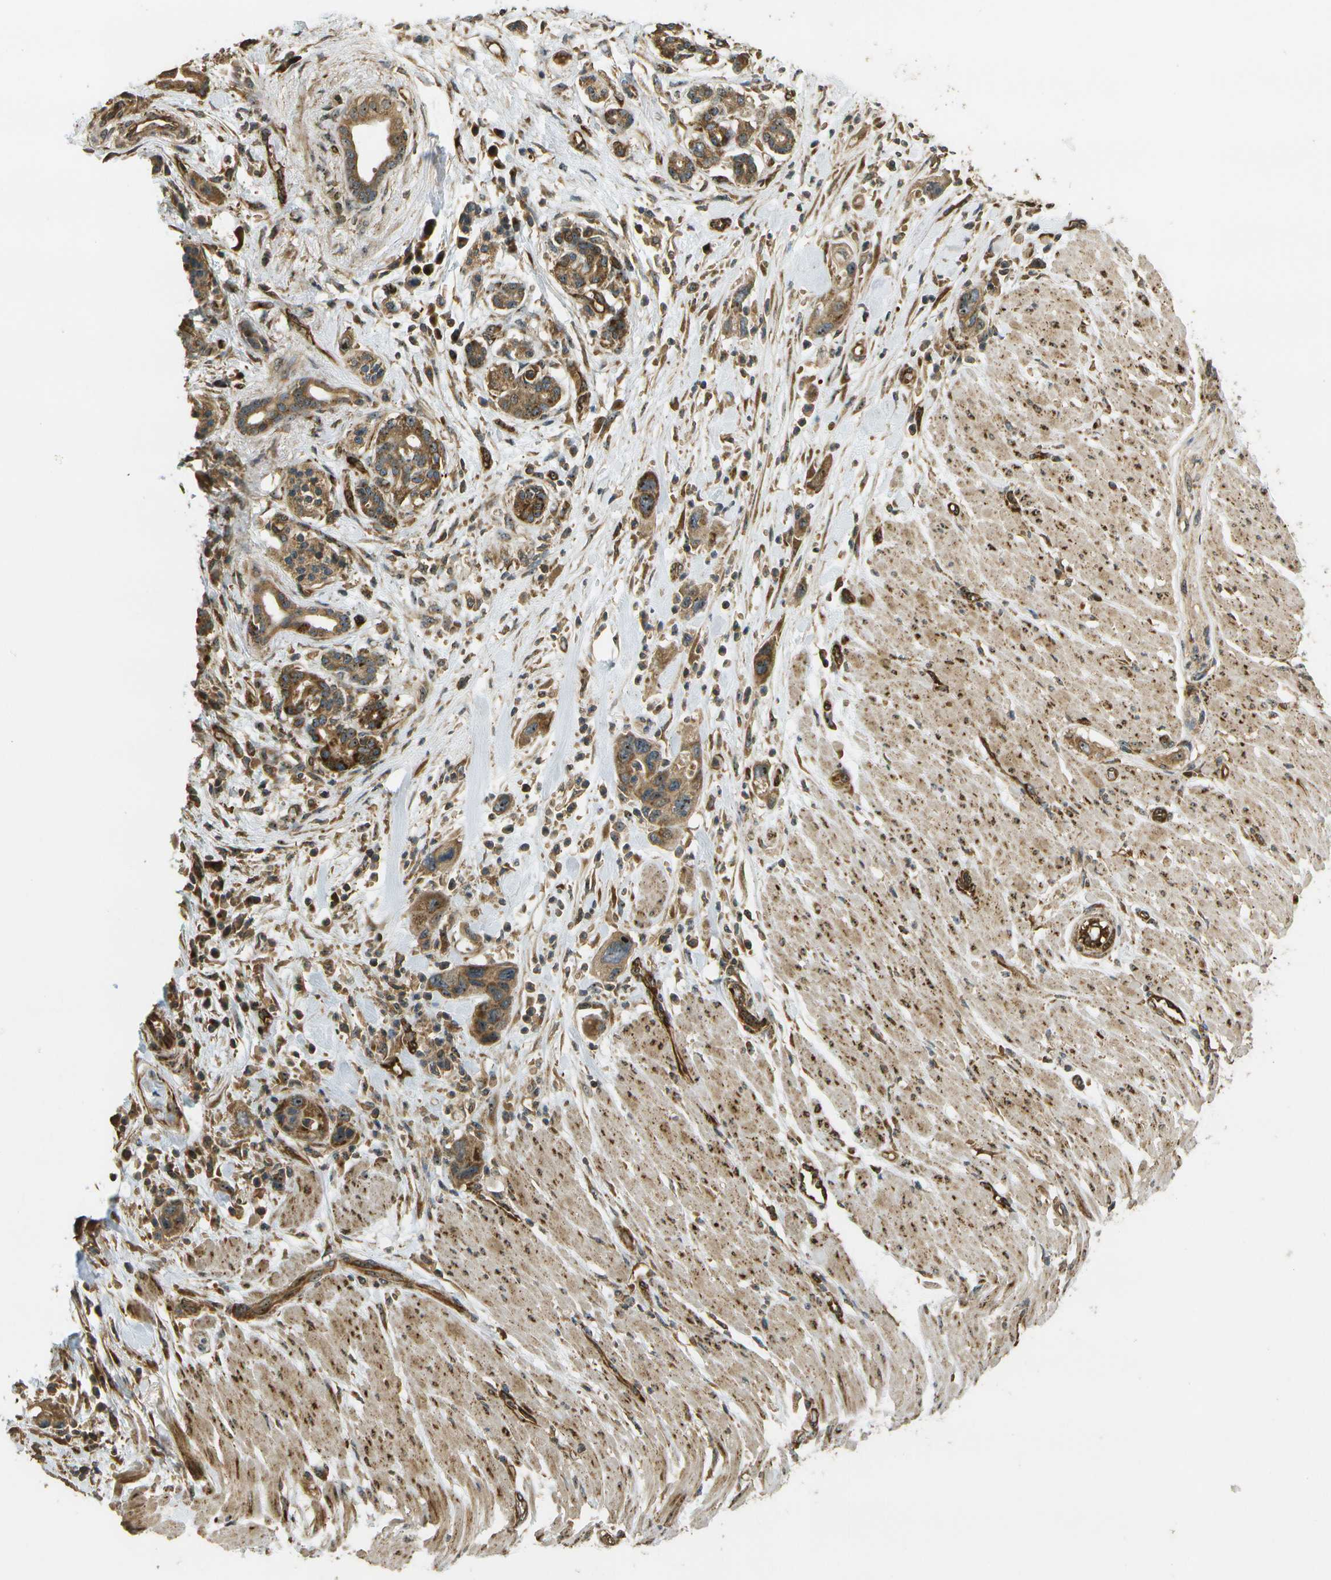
{"staining": {"intensity": "moderate", "quantity": ">75%", "location": "cytoplasmic/membranous,nuclear"}, "tissue": "pancreatic cancer", "cell_type": "Tumor cells", "image_type": "cancer", "snomed": [{"axis": "morphology", "description": "Normal tissue, NOS"}, {"axis": "morphology", "description": "Adenocarcinoma, NOS"}, {"axis": "topography", "description": "Pancreas"}], "caption": "High-power microscopy captured an IHC histopathology image of adenocarcinoma (pancreatic), revealing moderate cytoplasmic/membranous and nuclear staining in about >75% of tumor cells.", "gene": "LRP12", "patient": {"sex": "female", "age": 71}}